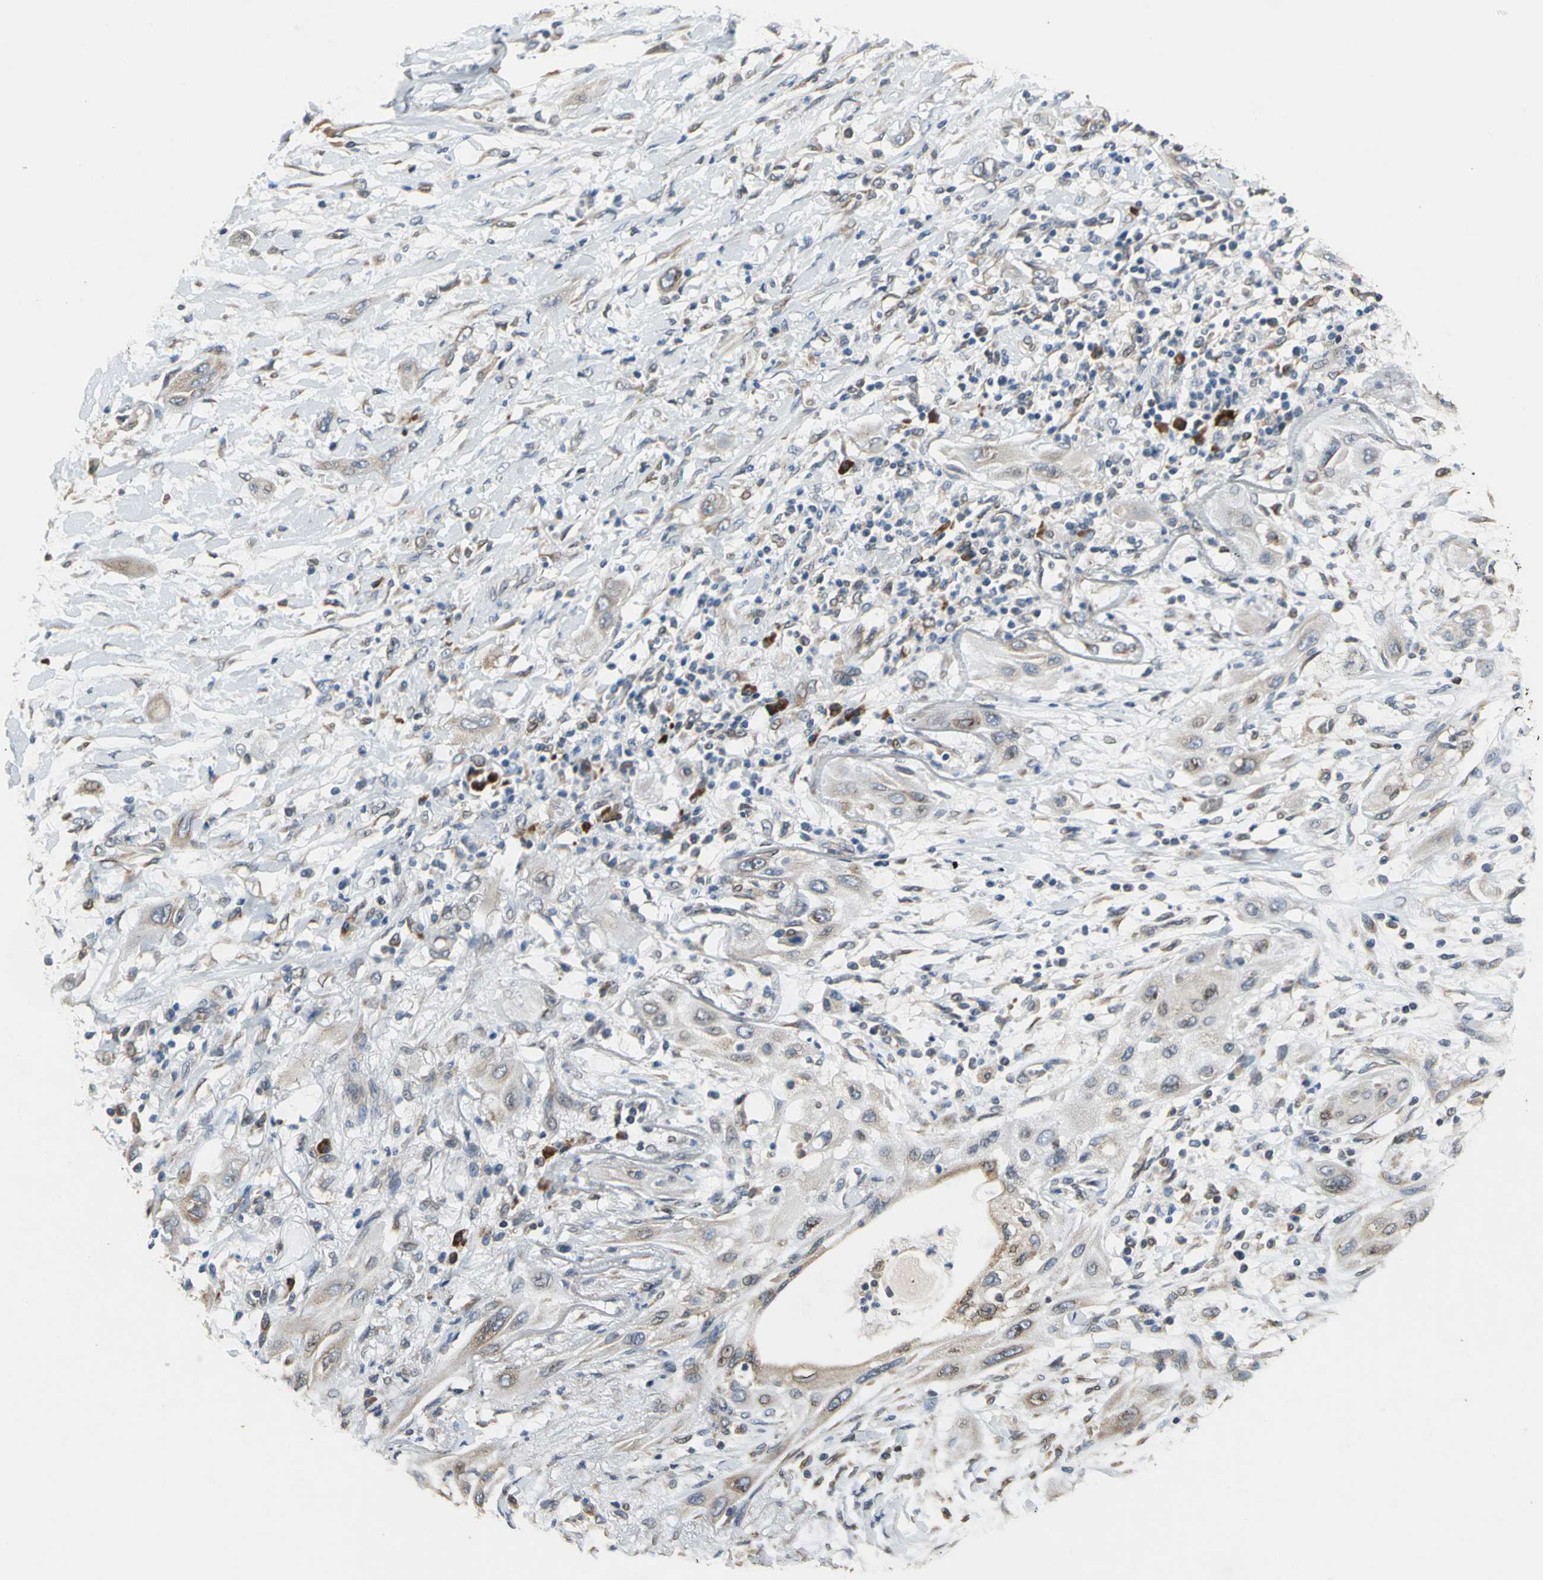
{"staining": {"intensity": "weak", "quantity": "25%-75%", "location": "cytoplasmic/membranous"}, "tissue": "lung cancer", "cell_type": "Tumor cells", "image_type": "cancer", "snomed": [{"axis": "morphology", "description": "Squamous cell carcinoma, NOS"}, {"axis": "topography", "description": "Lung"}], "caption": "Lung cancer stained for a protein exhibits weak cytoplasmic/membranous positivity in tumor cells.", "gene": "SYVN1", "patient": {"sex": "female", "age": 47}}